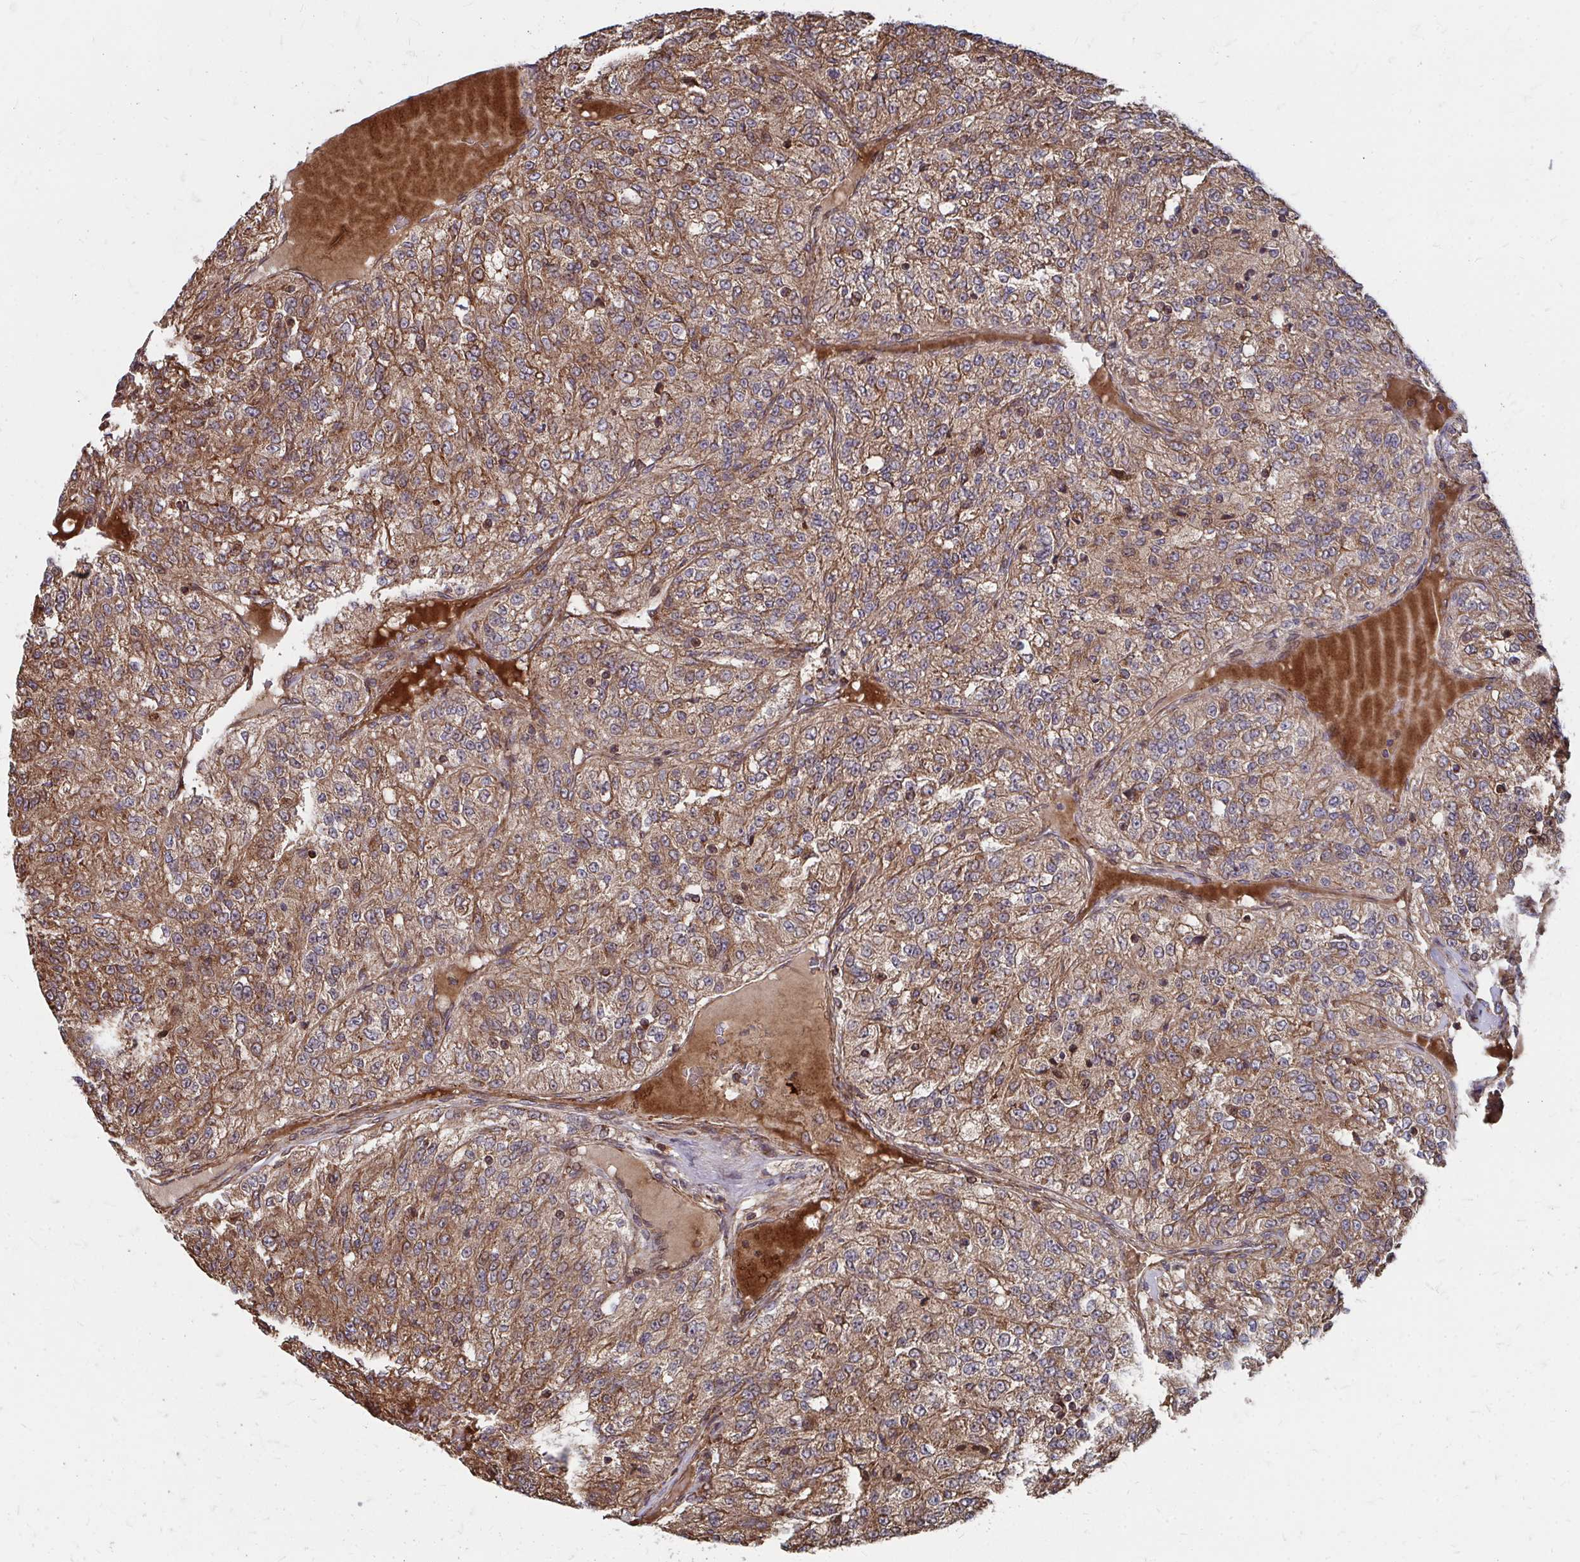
{"staining": {"intensity": "moderate", "quantity": ">75%", "location": "cytoplasmic/membranous"}, "tissue": "renal cancer", "cell_type": "Tumor cells", "image_type": "cancer", "snomed": [{"axis": "morphology", "description": "Adenocarcinoma, NOS"}, {"axis": "topography", "description": "Kidney"}], "caption": "A brown stain highlights moderate cytoplasmic/membranous positivity of a protein in adenocarcinoma (renal) tumor cells.", "gene": "FAM89A", "patient": {"sex": "female", "age": 63}}